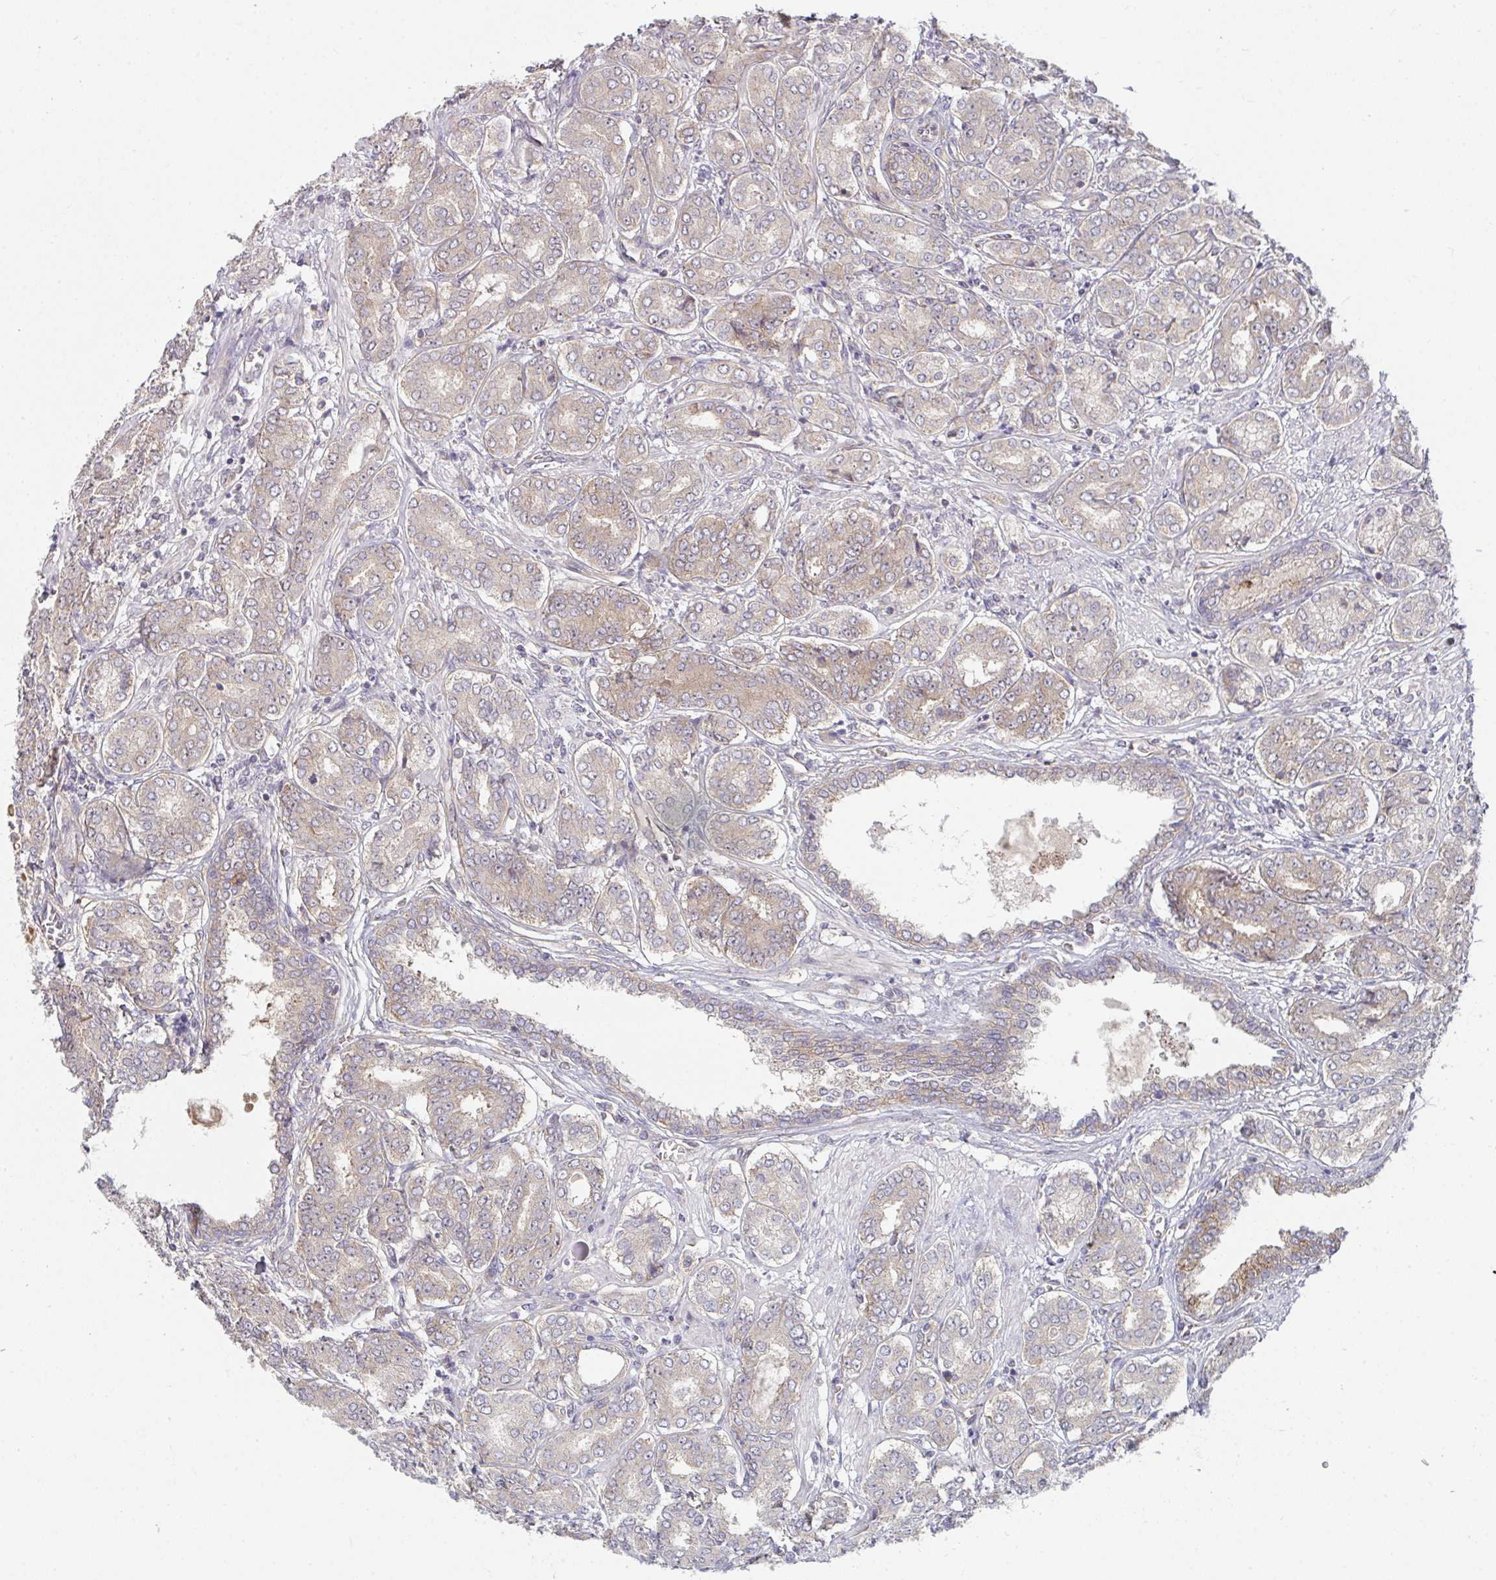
{"staining": {"intensity": "weak", "quantity": "25%-75%", "location": "cytoplasmic/membranous"}, "tissue": "prostate cancer", "cell_type": "Tumor cells", "image_type": "cancer", "snomed": [{"axis": "morphology", "description": "Adenocarcinoma, High grade"}, {"axis": "topography", "description": "Prostate"}], "caption": "DAB (3,3'-diaminobenzidine) immunohistochemical staining of human prostate high-grade adenocarcinoma demonstrates weak cytoplasmic/membranous protein positivity in approximately 25%-75% of tumor cells.", "gene": "CASP9", "patient": {"sex": "male", "age": 72}}